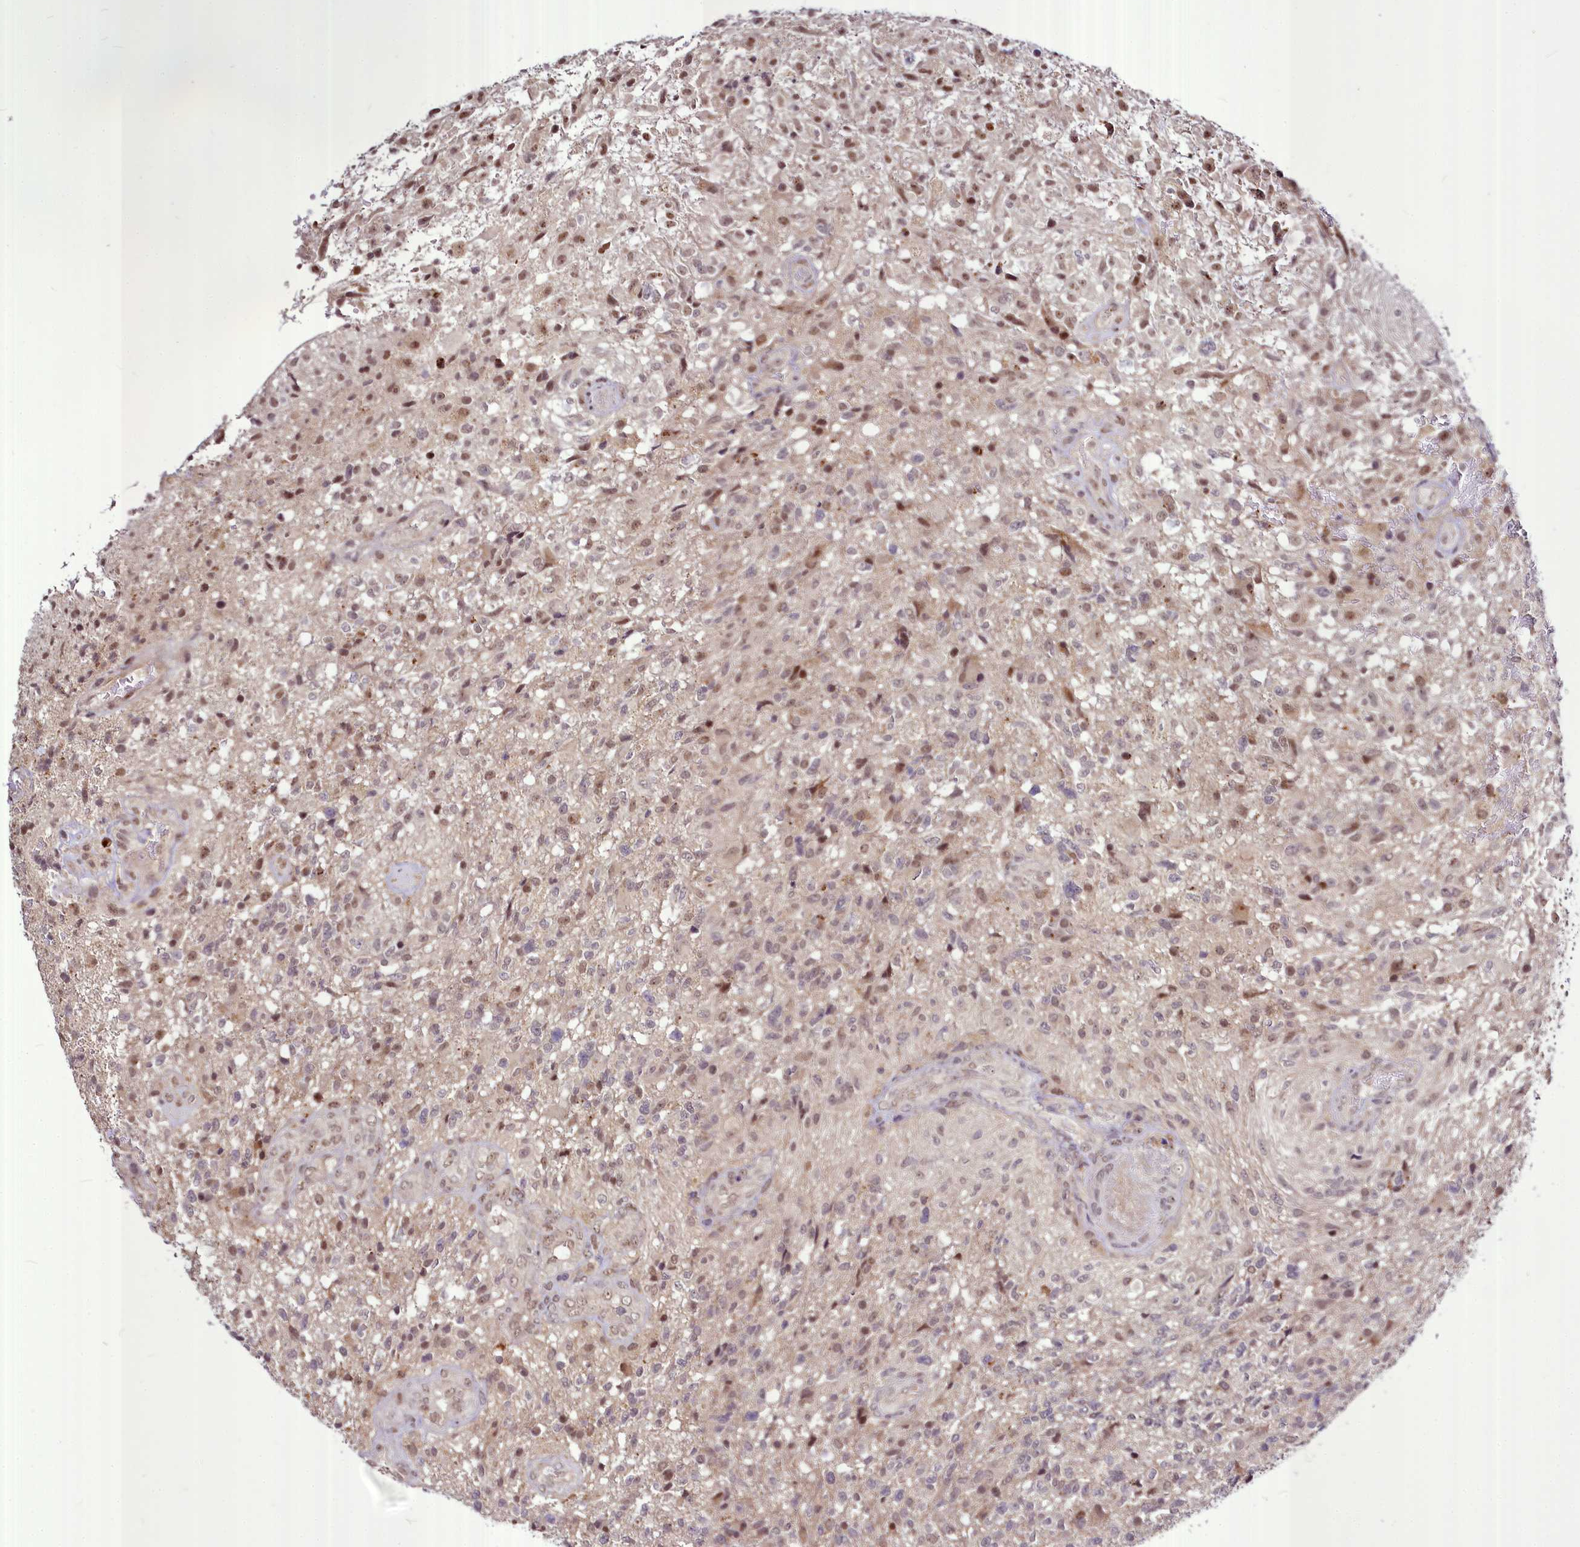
{"staining": {"intensity": "weak", "quantity": "25%-75%", "location": "nuclear"}, "tissue": "glioma", "cell_type": "Tumor cells", "image_type": "cancer", "snomed": [{"axis": "morphology", "description": "Glioma, malignant, High grade"}, {"axis": "topography", "description": "Brain"}], "caption": "Protein expression analysis of human malignant high-grade glioma reveals weak nuclear staining in approximately 25%-75% of tumor cells.", "gene": "MAML2", "patient": {"sex": "male", "age": 56}}